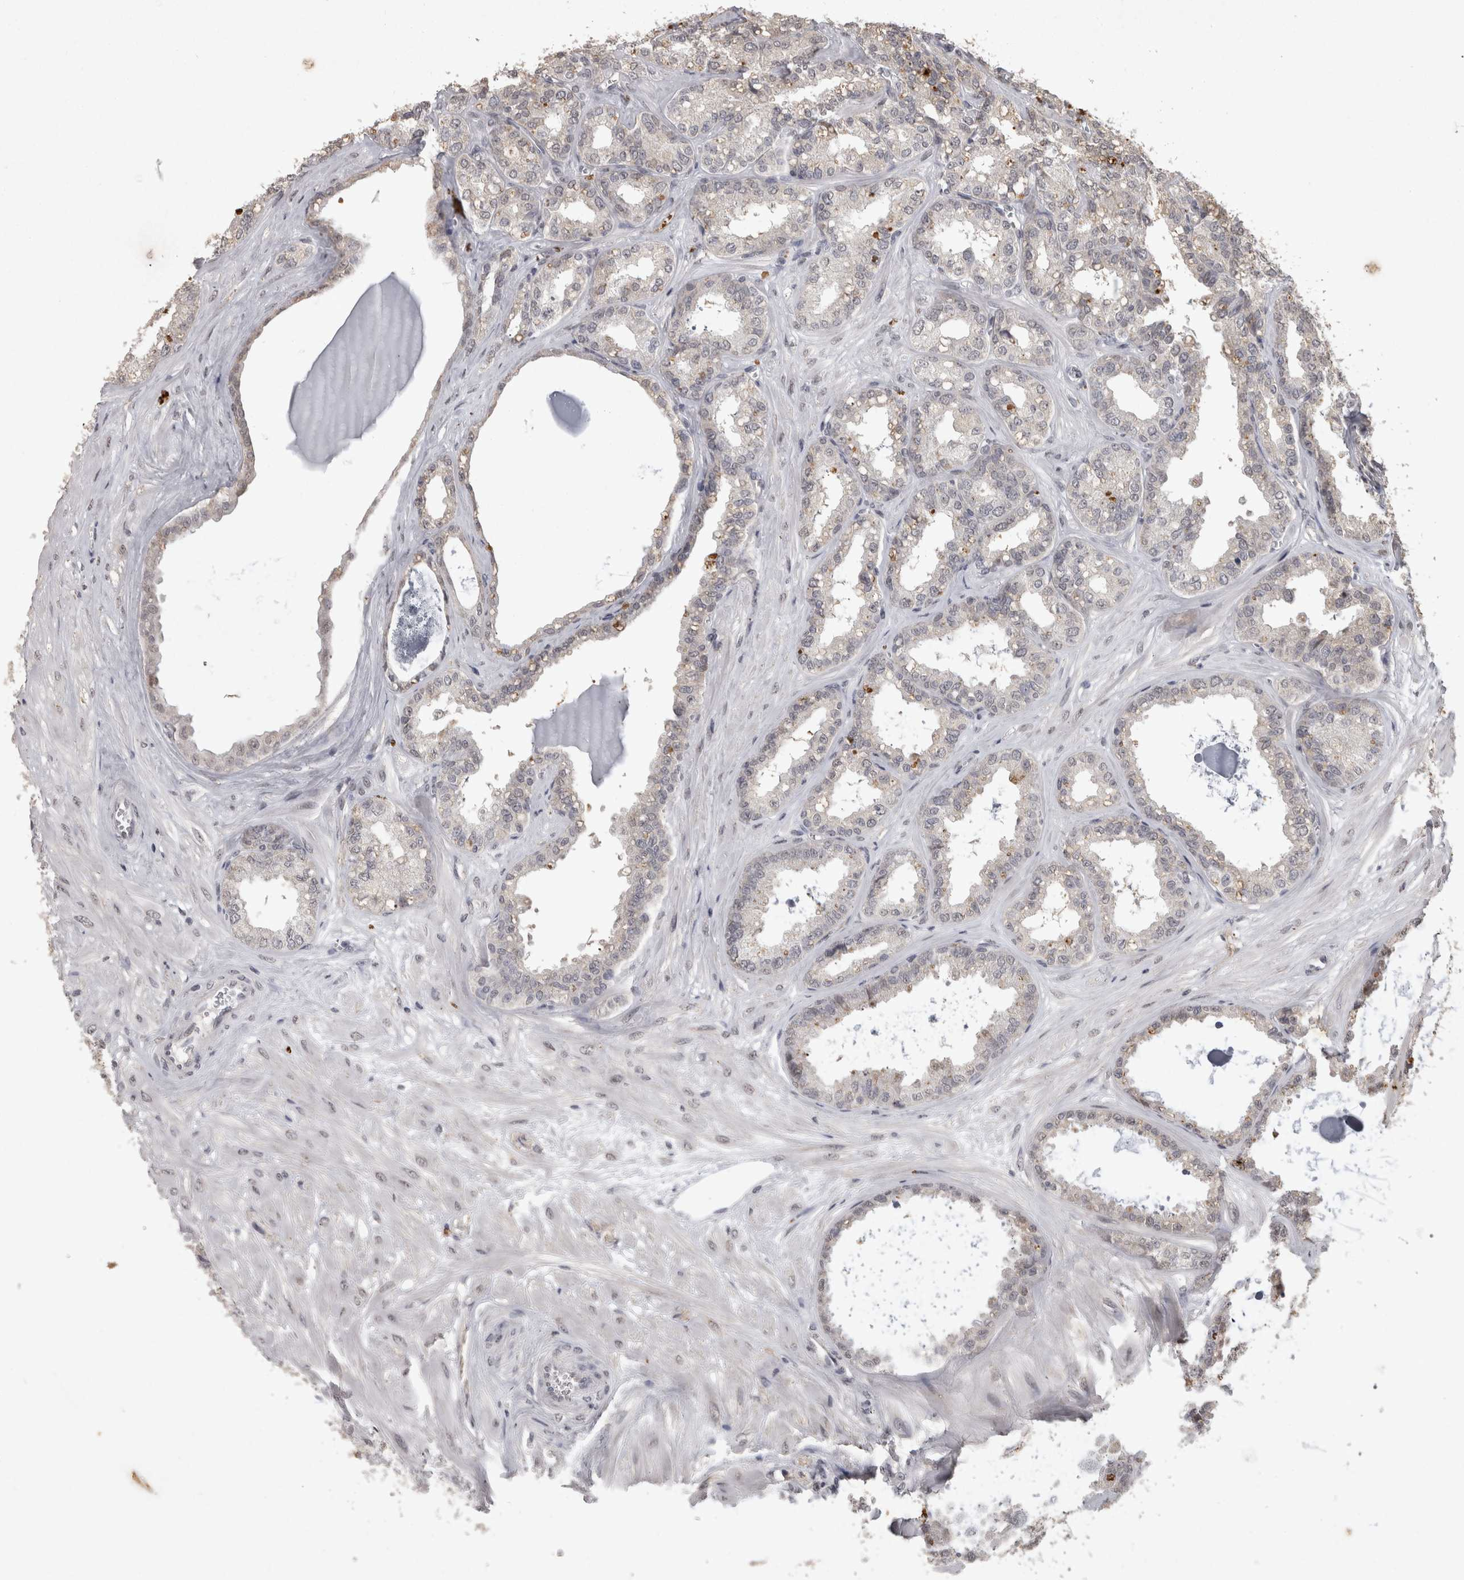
{"staining": {"intensity": "negative", "quantity": "none", "location": "none"}, "tissue": "seminal vesicle", "cell_type": "Glandular cells", "image_type": "normal", "snomed": [{"axis": "morphology", "description": "Normal tissue, NOS"}, {"axis": "topography", "description": "Prostate"}, {"axis": "topography", "description": "Seminal veicle"}], "caption": "Image shows no significant protein positivity in glandular cells of normal seminal vesicle. (Stains: DAB (3,3'-diaminobenzidine) IHC with hematoxylin counter stain, Microscopy: brightfield microscopy at high magnification).", "gene": "MEP1A", "patient": {"sex": "male", "age": 51}}